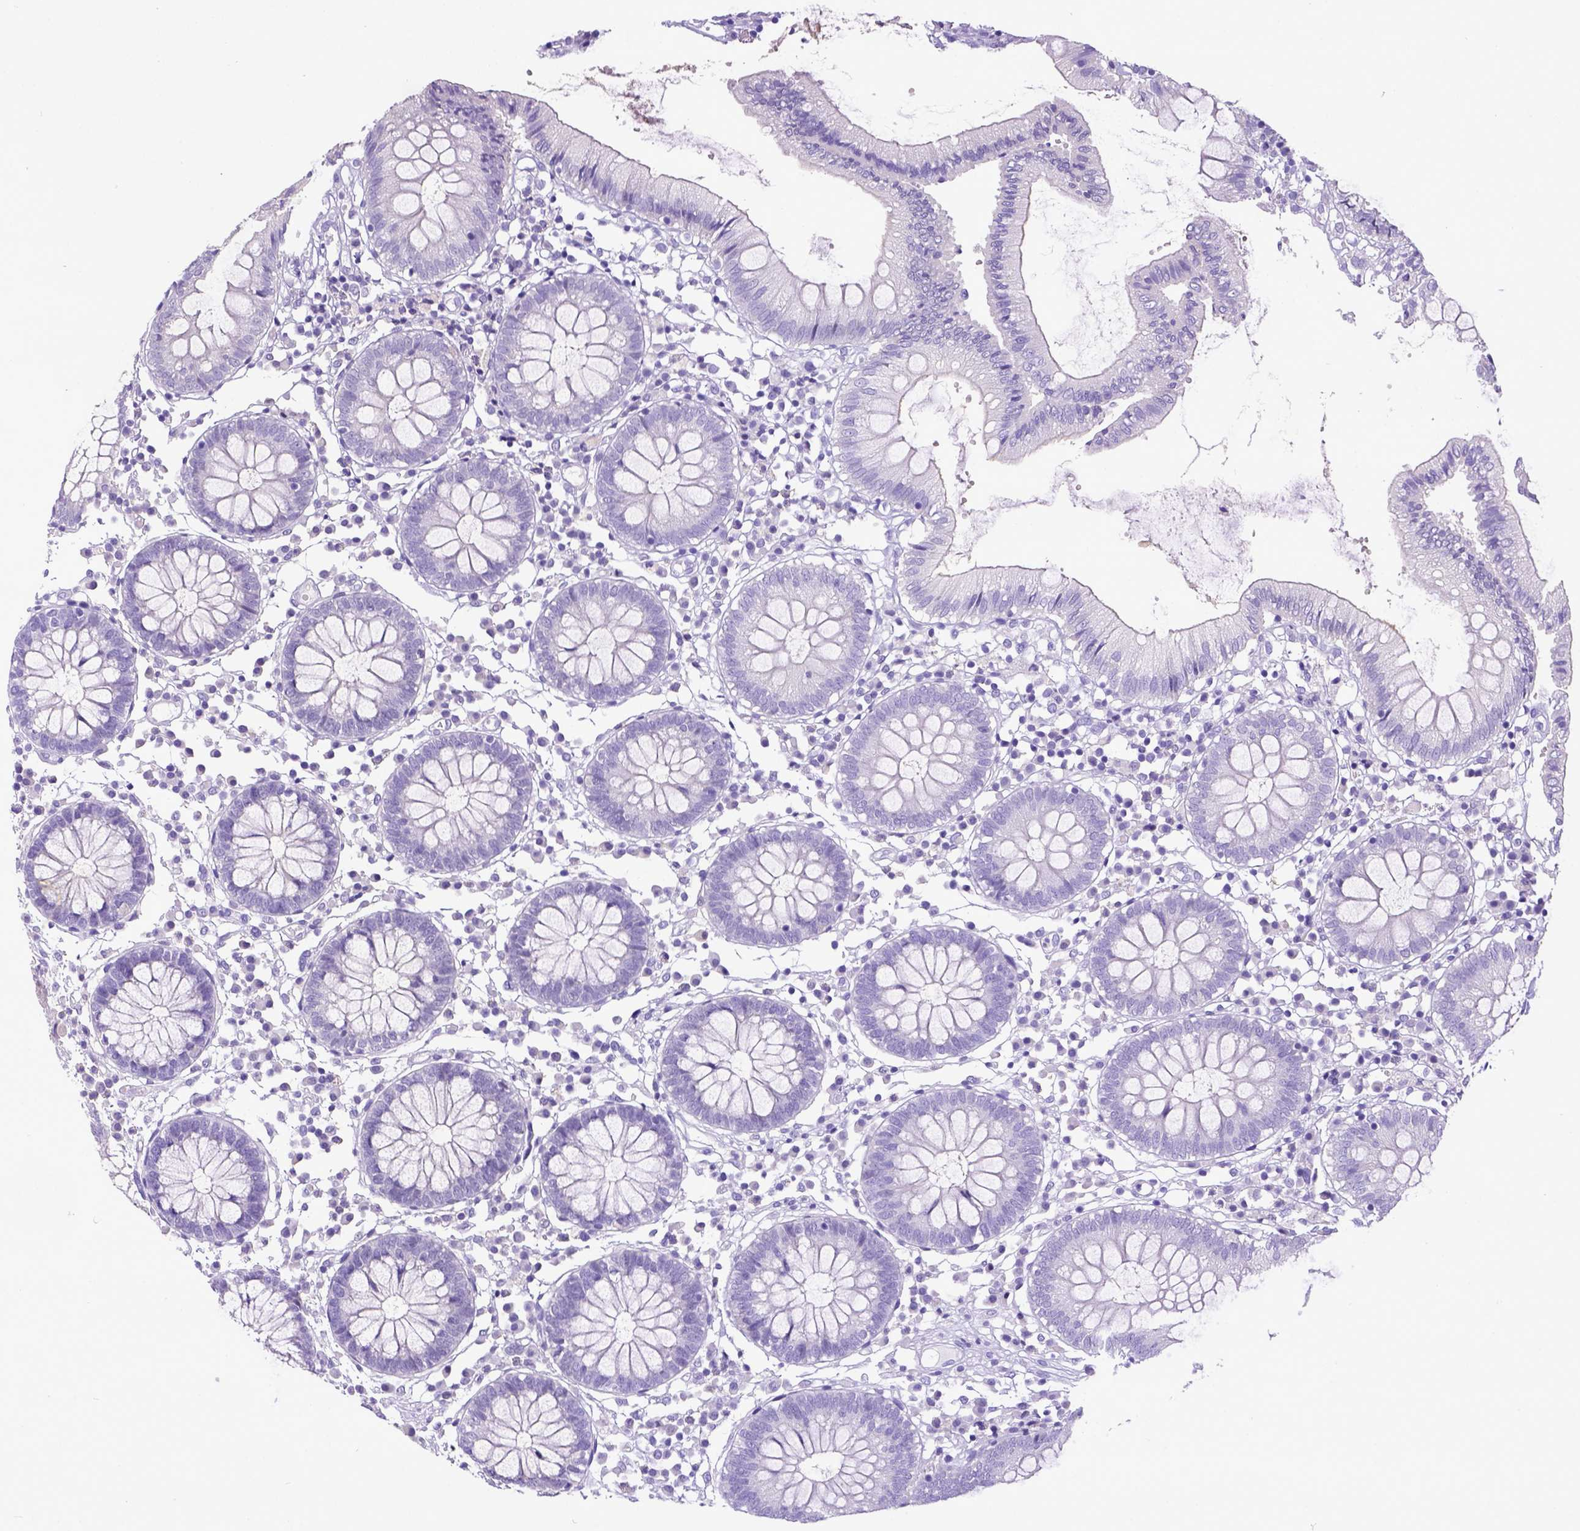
{"staining": {"intensity": "negative", "quantity": "none", "location": "none"}, "tissue": "colon", "cell_type": "Endothelial cells", "image_type": "normal", "snomed": [{"axis": "morphology", "description": "Normal tissue, NOS"}, {"axis": "morphology", "description": "Adenocarcinoma, NOS"}, {"axis": "topography", "description": "Colon"}], "caption": "Immunohistochemical staining of unremarkable human colon shows no significant expression in endothelial cells. (DAB (3,3'-diaminobenzidine) immunohistochemistry visualized using brightfield microscopy, high magnification).", "gene": "ESR1", "patient": {"sex": "male", "age": 83}}